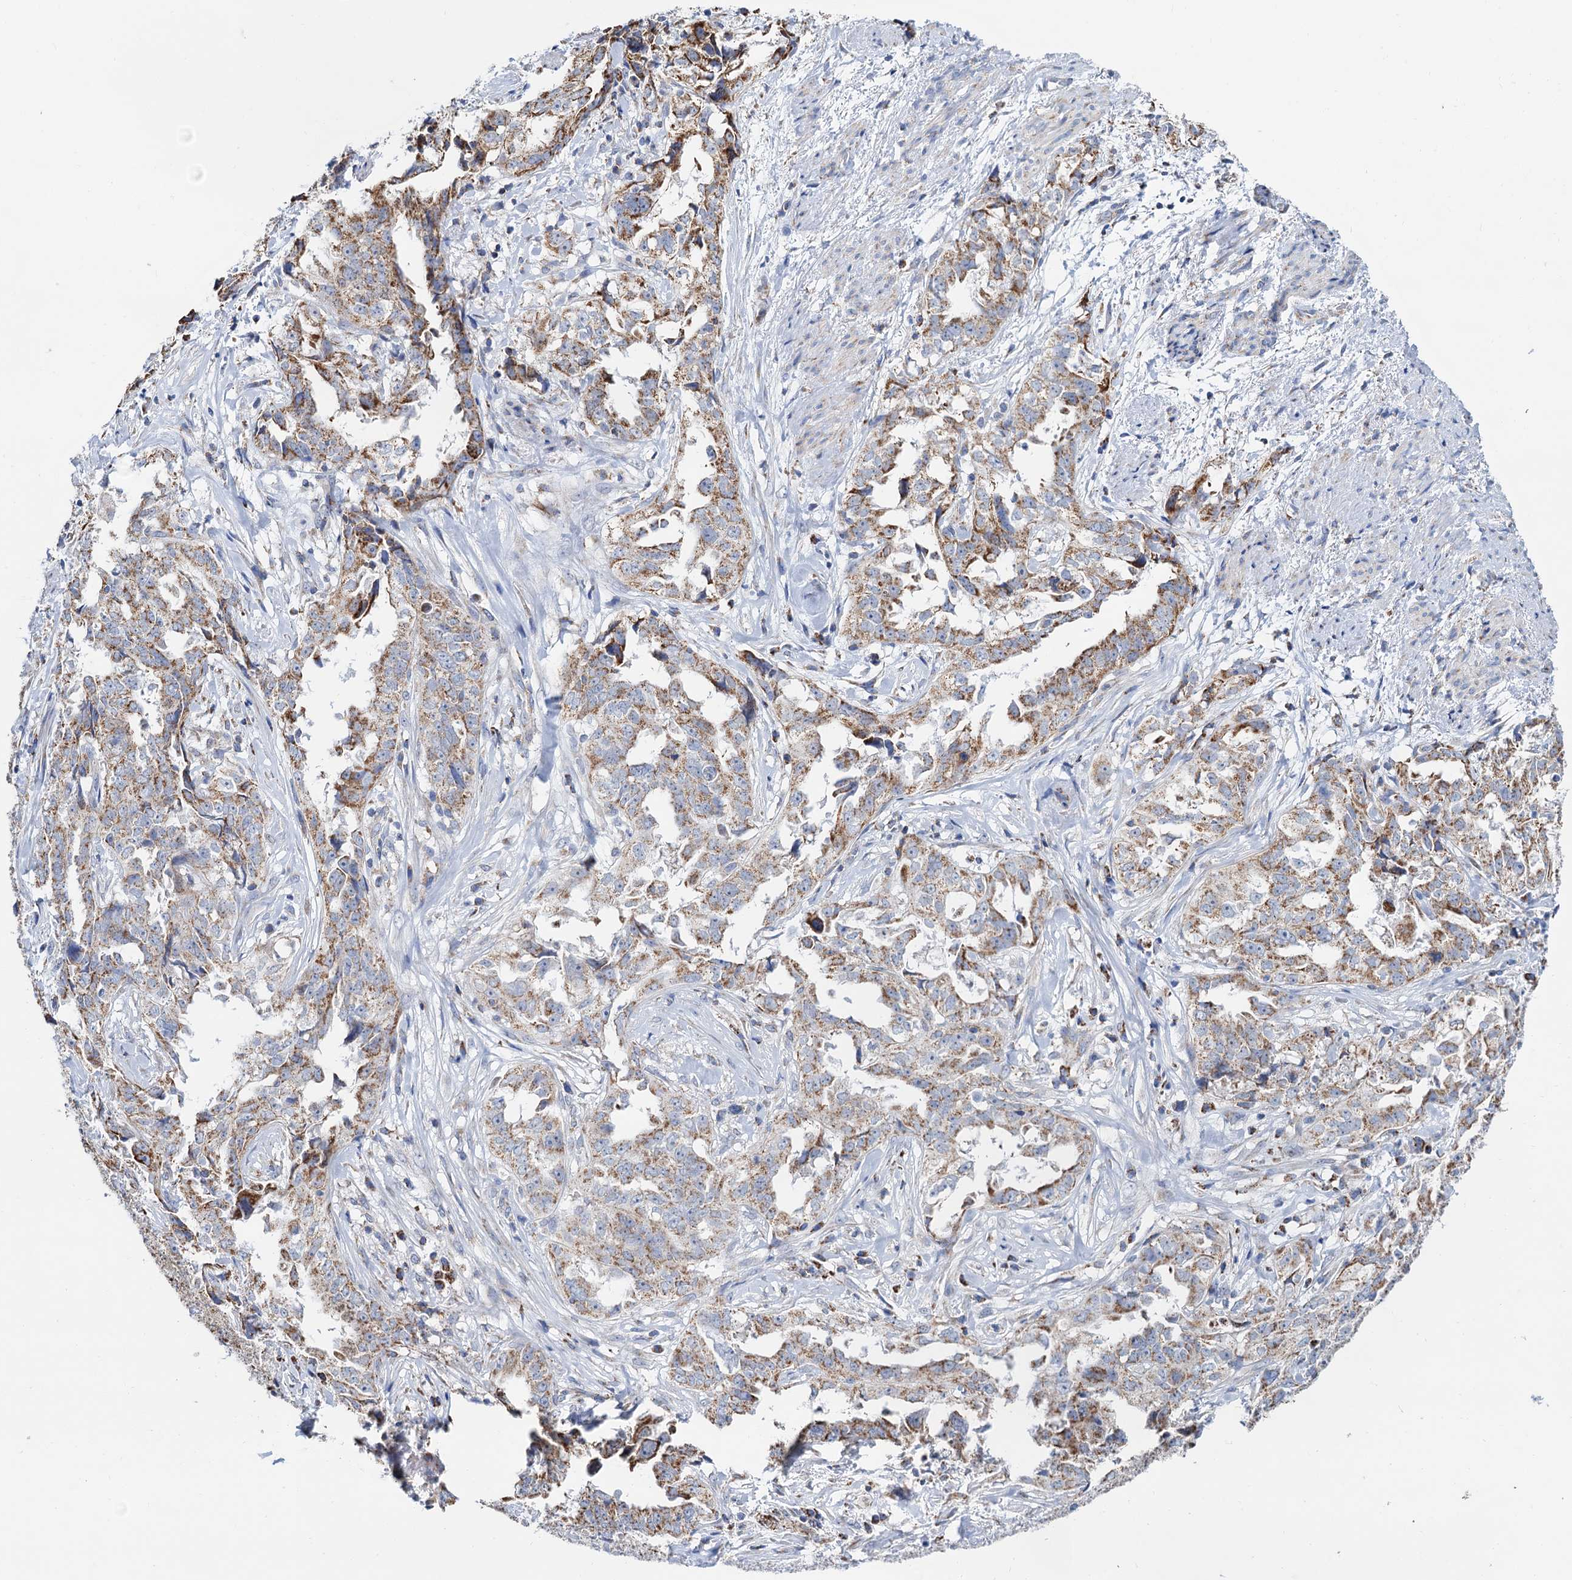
{"staining": {"intensity": "moderate", "quantity": ">75%", "location": "cytoplasmic/membranous"}, "tissue": "endometrial cancer", "cell_type": "Tumor cells", "image_type": "cancer", "snomed": [{"axis": "morphology", "description": "Adenocarcinoma, NOS"}, {"axis": "topography", "description": "Endometrium"}], "caption": "Immunohistochemistry (IHC) histopathology image of neoplastic tissue: human endometrial cancer stained using IHC shows medium levels of moderate protein expression localized specifically in the cytoplasmic/membranous of tumor cells, appearing as a cytoplasmic/membranous brown color.", "gene": "C2CD3", "patient": {"sex": "female", "age": 65}}